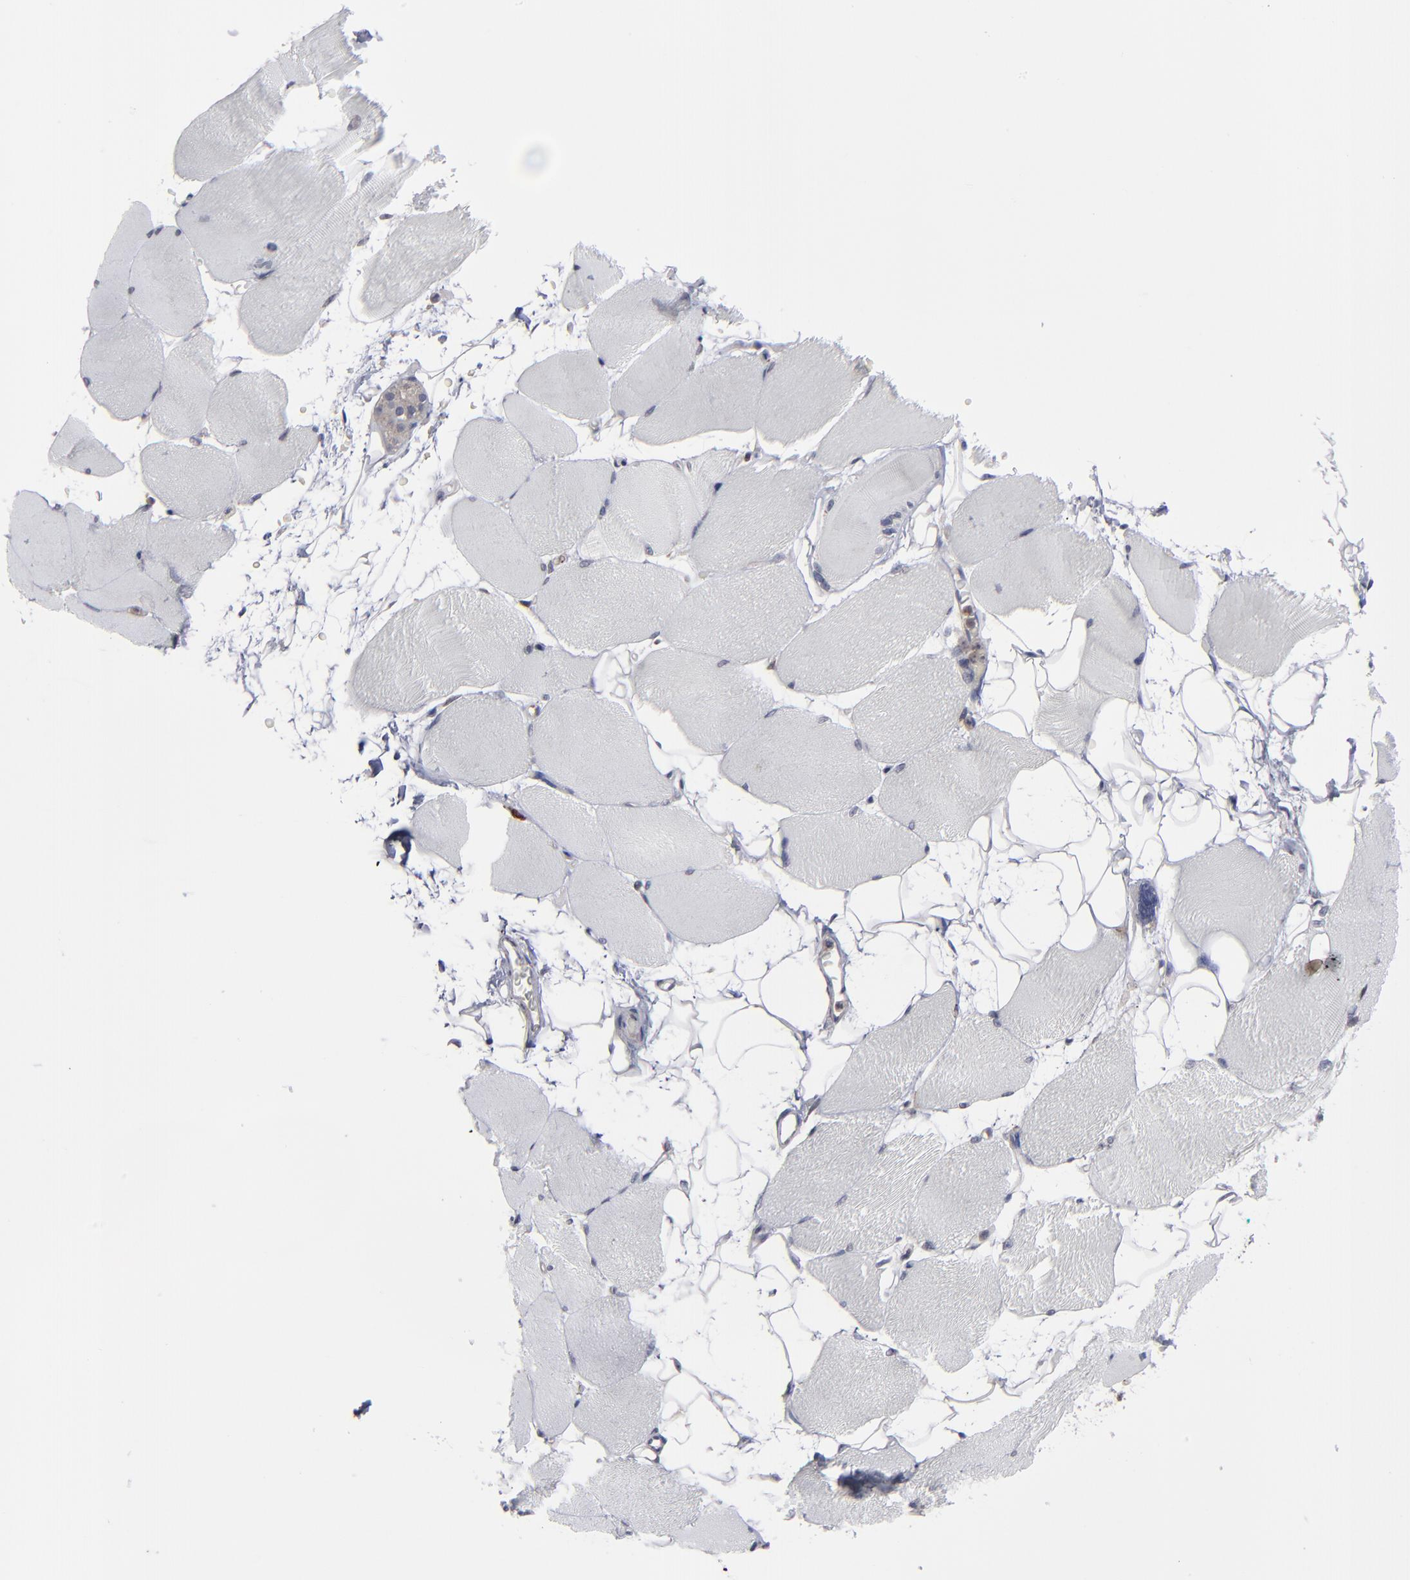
{"staining": {"intensity": "negative", "quantity": "none", "location": "none"}, "tissue": "skeletal muscle", "cell_type": "Myocytes", "image_type": "normal", "snomed": [{"axis": "morphology", "description": "Normal tissue, NOS"}, {"axis": "topography", "description": "Skeletal muscle"}, {"axis": "topography", "description": "Parathyroid gland"}], "caption": "DAB (3,3'-diaminobenzidine) immunohistochemical staining of normal human skeletal muscle shows no significant positivity in myocytes. Brightfield microscopy of IHC stained with DAB (brown) and hematoxylin (blue), captured at high magnification.", "gene": "KIAA2026", "patient": {"sex": "female", "age": 37}}